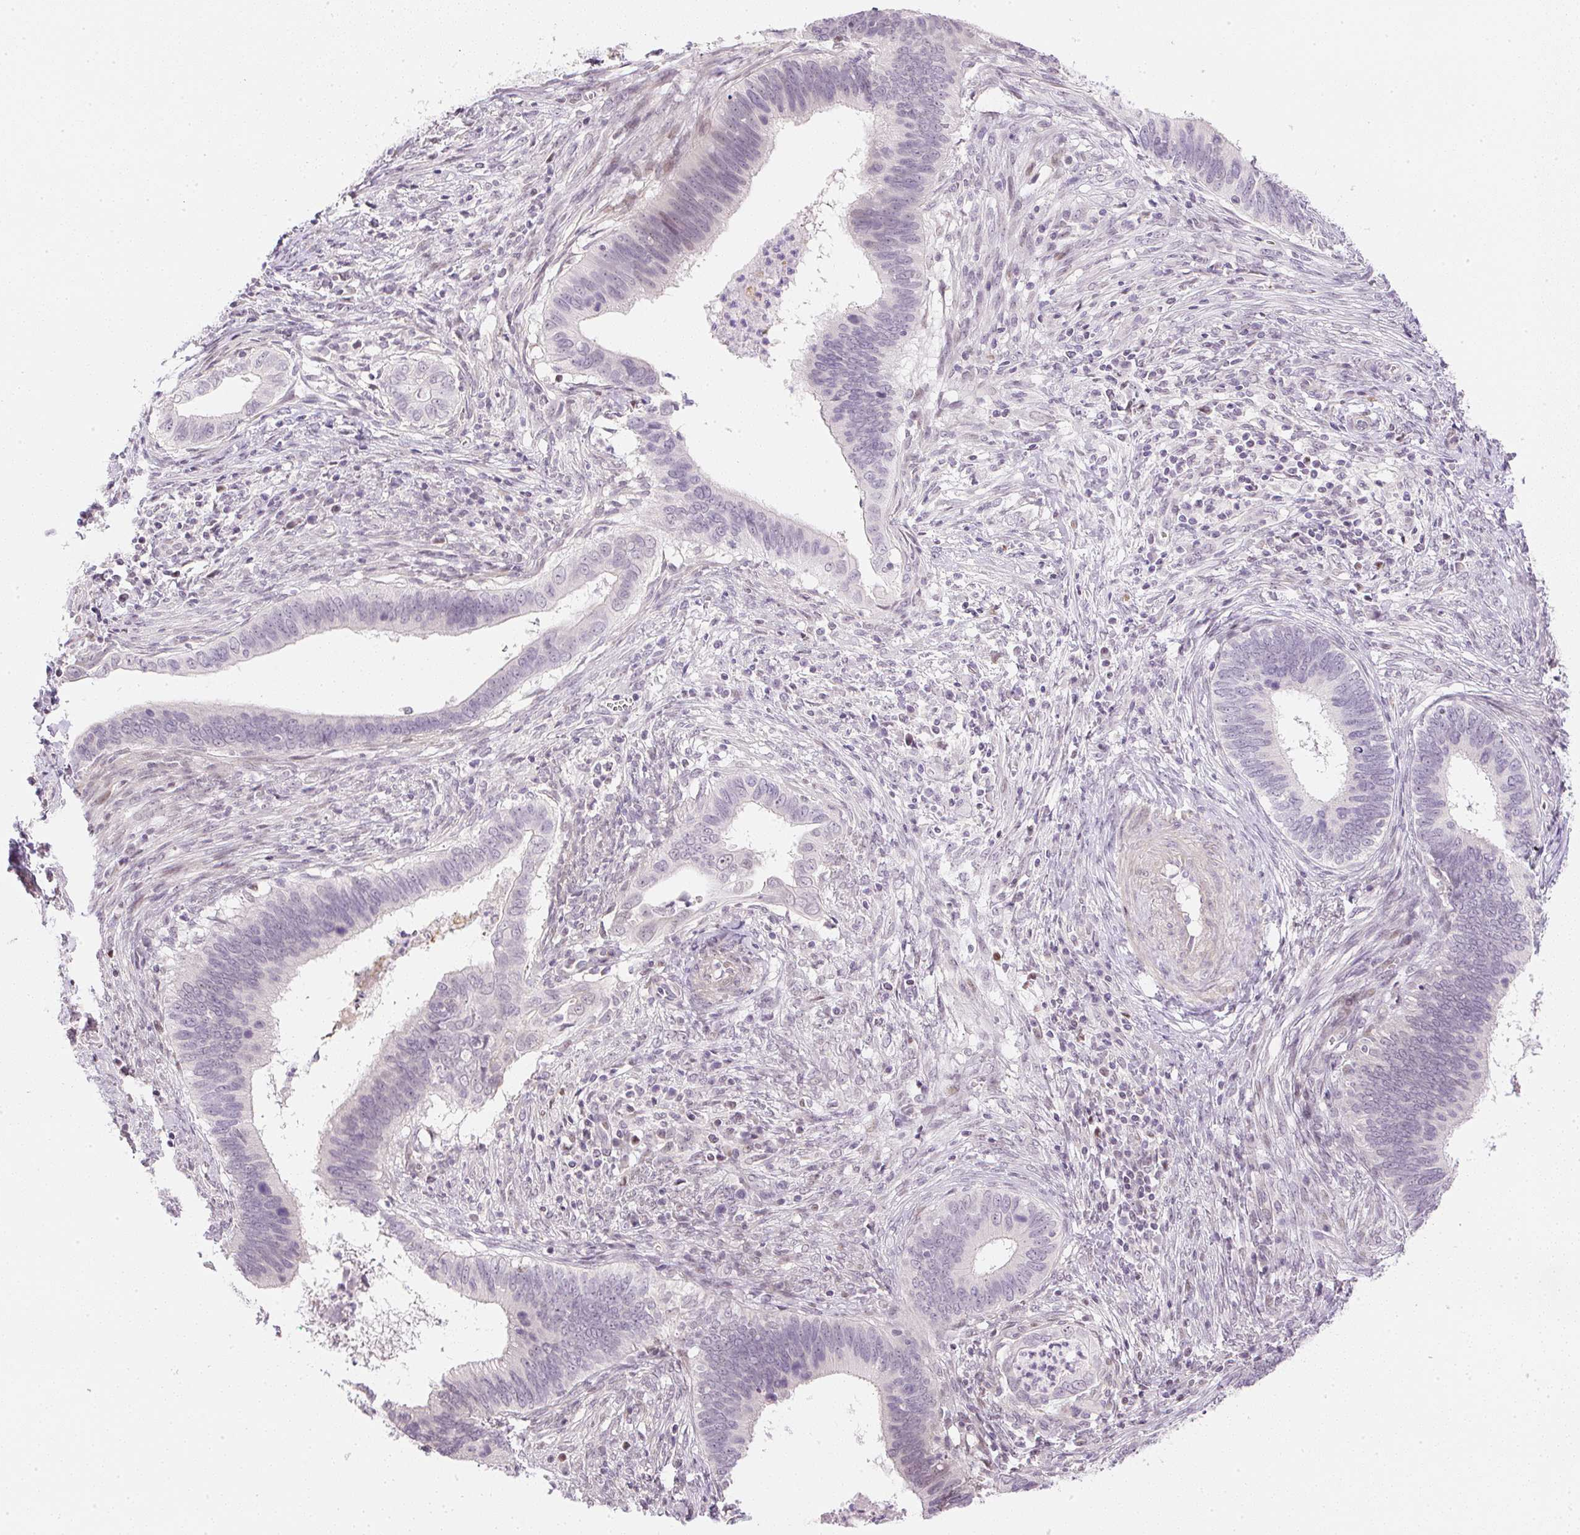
{"staining": {"intensity": "weak", "quantity": "<25%", "location": "nuclear"}, "tissue": "cervical cancer", "cell_type": "Tumor cells", "image_type": "cancer", "snomed": [{"axis": "morphology", "description": "Adenocarcinoma, NOS"}, {"axis": "topography", "description": "Cervix"}], "caption": "Immunohistochemistry of adenocarcinoma (cervical) shows no staining in tumor cells. Brightfield microscopy of immunohistochemistry (IHC) stained with DAB (3,3'-diaminobenzidine) (brown) and hematoxylin (blue), captured at high magnification.", "gene": "DPPA4", "patient": {"sex": "female", "age": 42}}